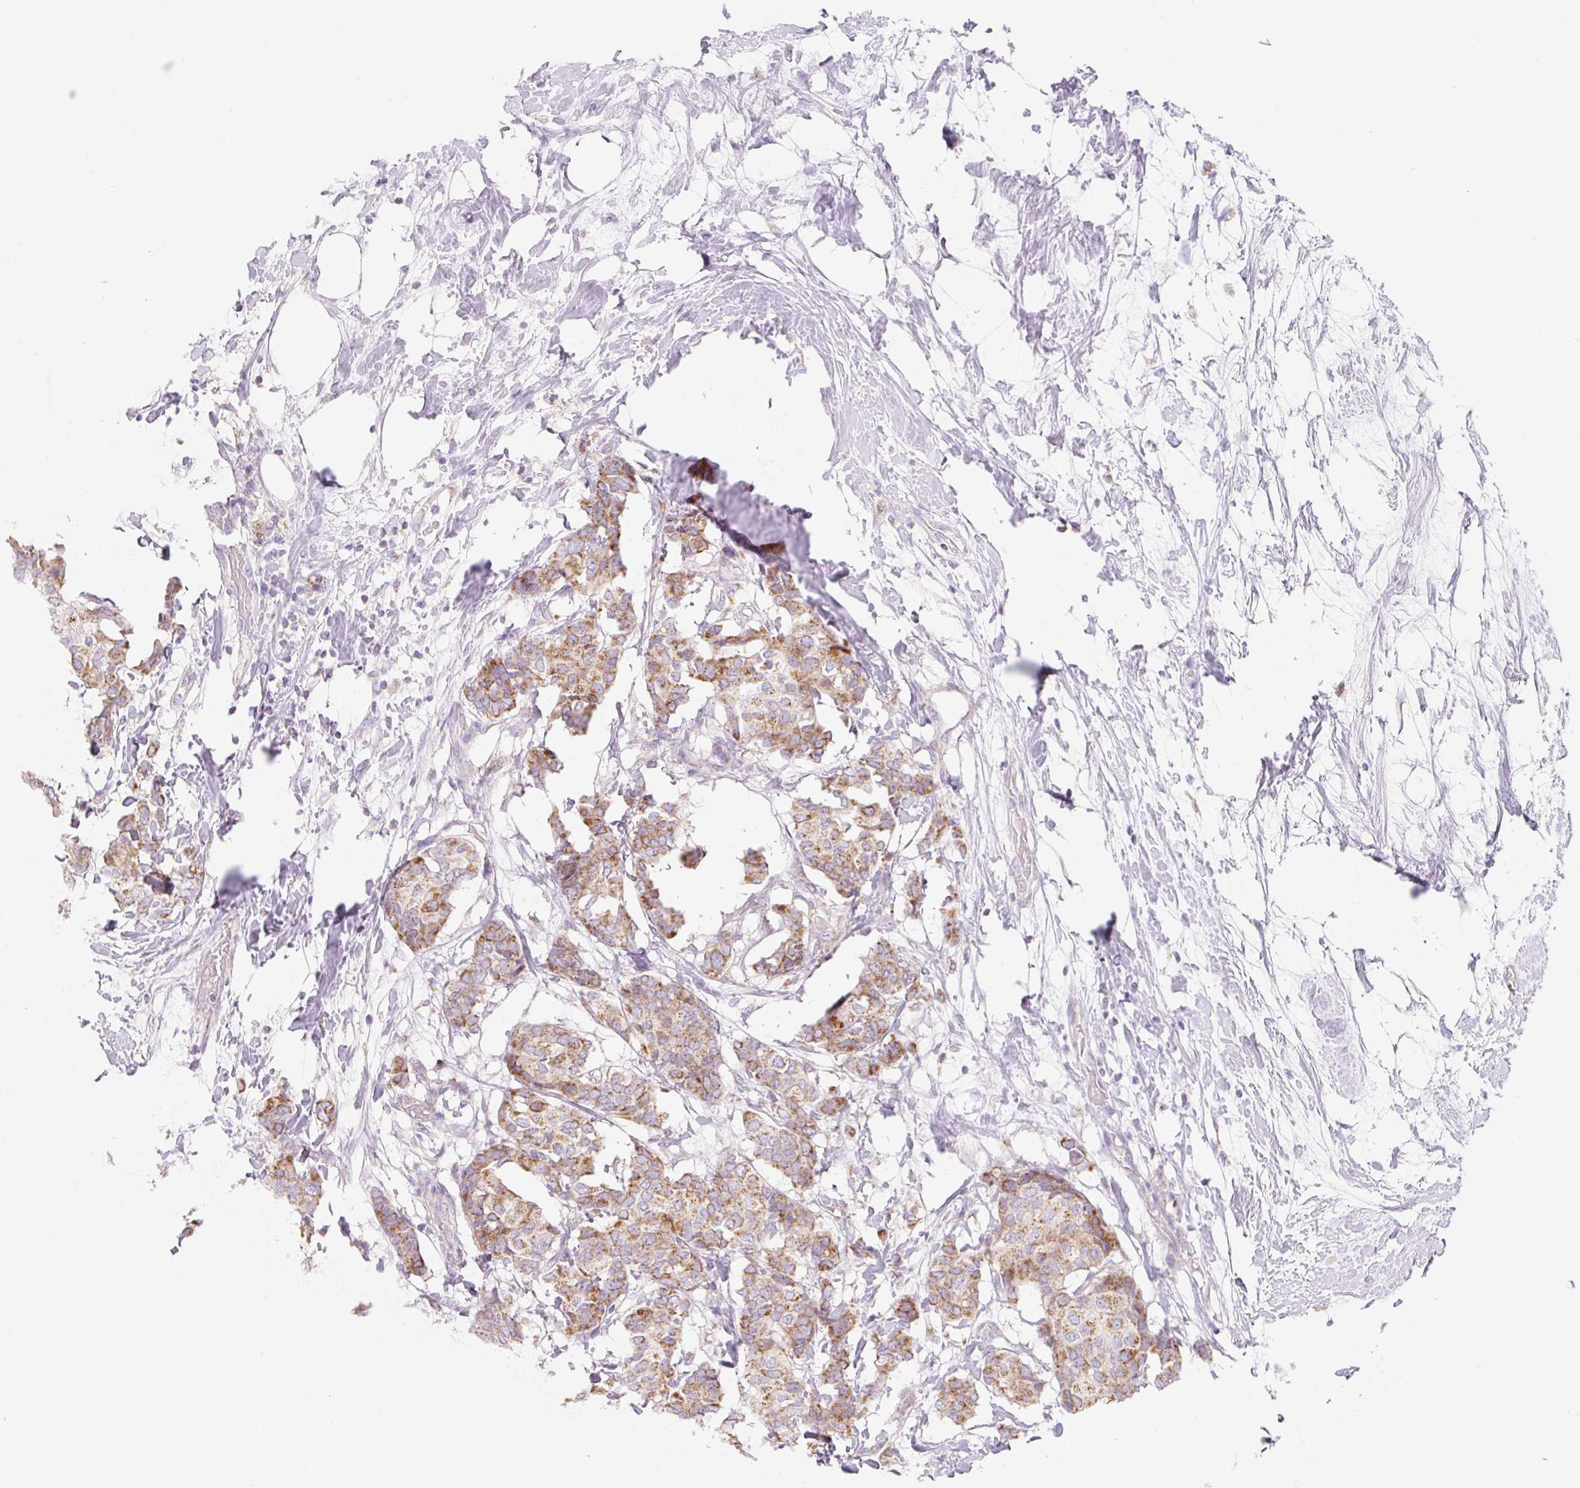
{"staining": {"intensity": "moderate", "quantity": ">75%", "location": "cytoplasmic/membranous"}, "tissue": "breast cancer", "cell_type": "Tumor cells", "image_type": "cancer", "snomed": [{"axis": "morphology", "description": "Duct carcinoma"}, {"axis": "topography", "description": "Breast"}], "caption": "The photomicrograph reveals a brown stain indicating the presence of a protein in the cytoplasmic/membranous of tumor cells in breast intraductal carcinoma.", "gene": "FOCAD", "patient": {"sex": "female", "age": 75}}